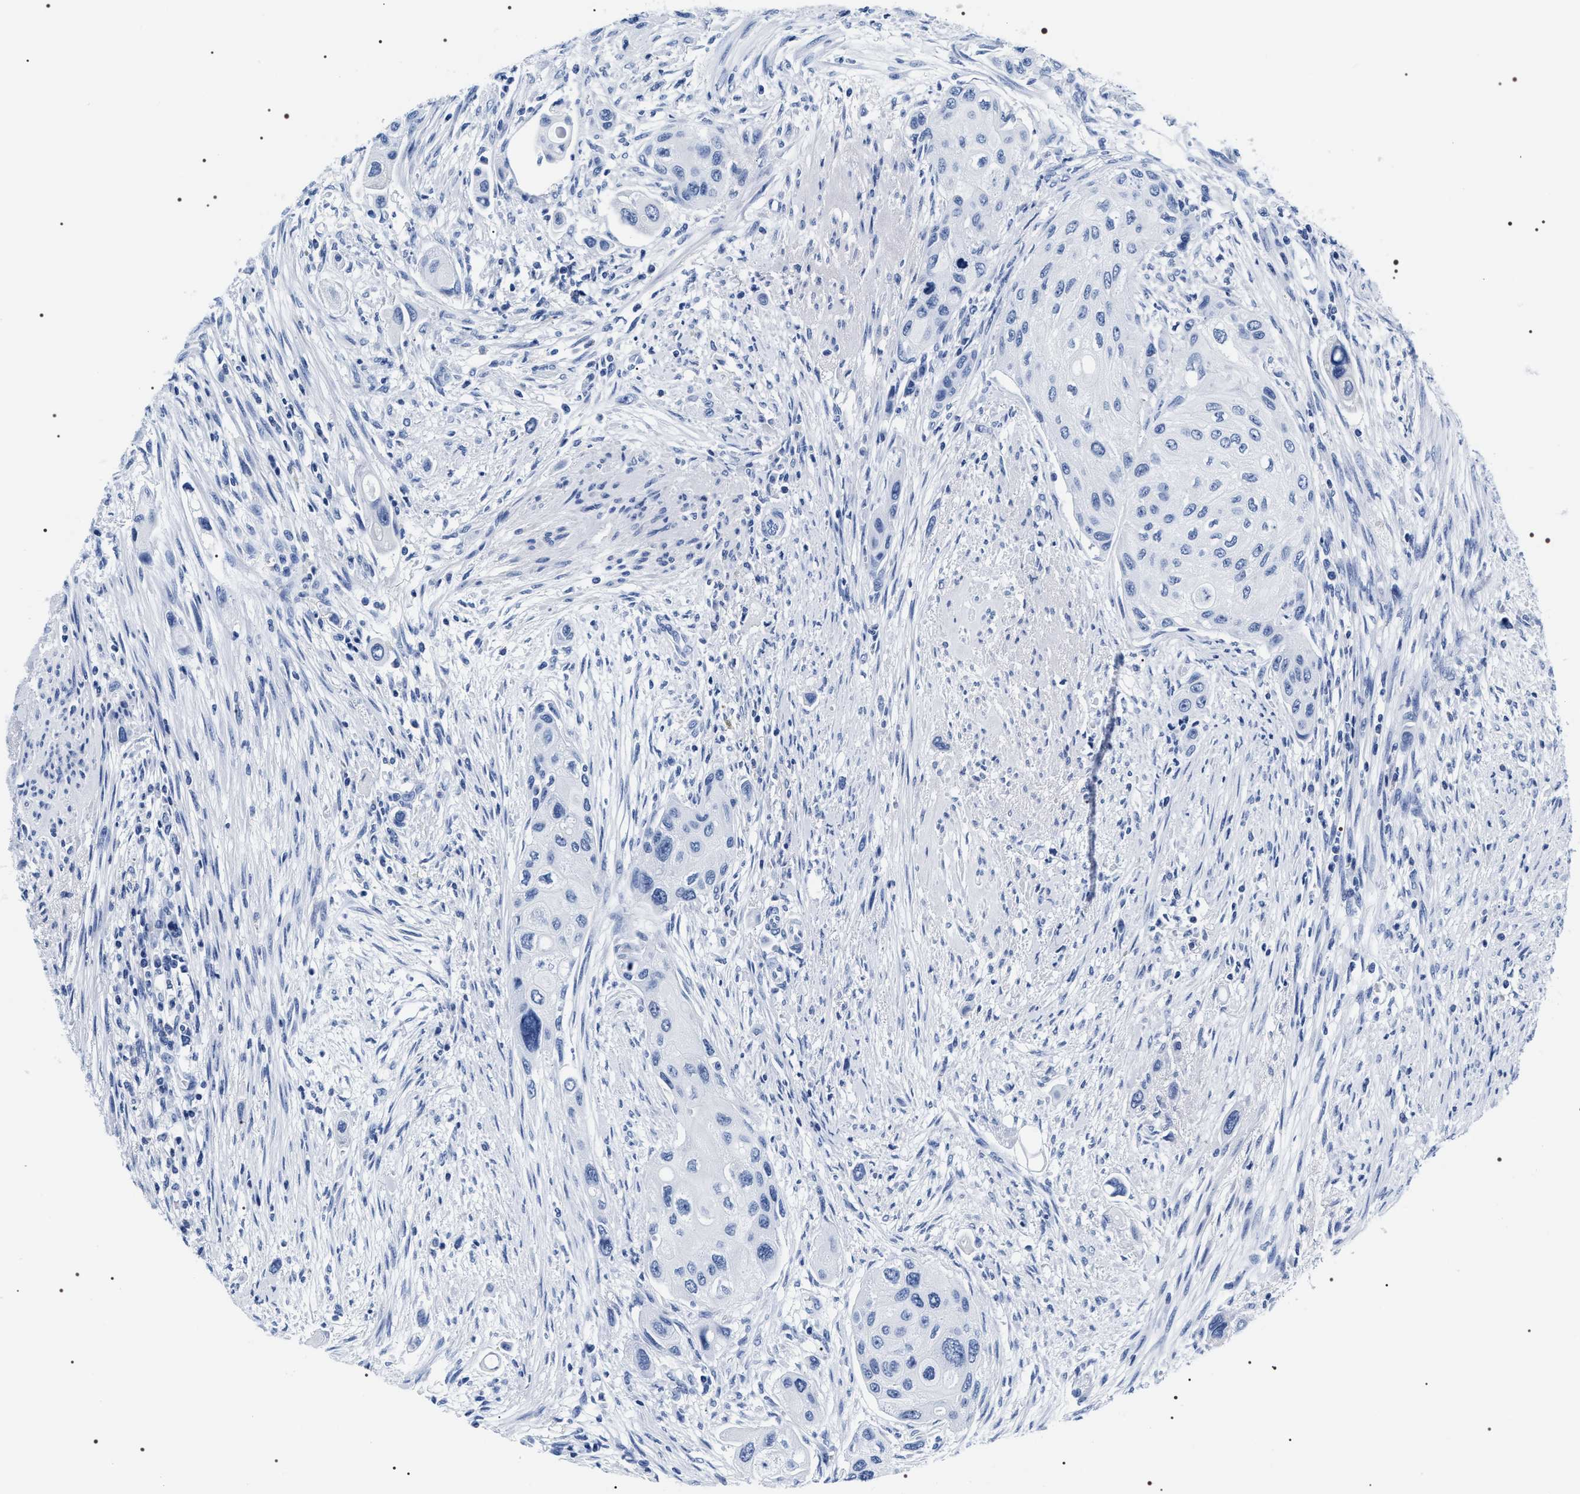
{"staining": {"intensity": "negative", "quantity": "none", "location": "none"}, "tissue": "urothelial cancer", "cell_type": "Tumor cells", "image_type": "cancer", "snomed": [{"axis": "morphology", "description": "Urothelial carcinoma, High grade"}, {"axis": "topography", "description": "Urinary bladder"}], "caption": "DAB (3,3'-diaminobenzidine) immunohistochemical staining of human urothelial cancer displays no significant staining in tumor cells.", "gene": "ADH4", "patient": {"sex": "female", "age": 56}}